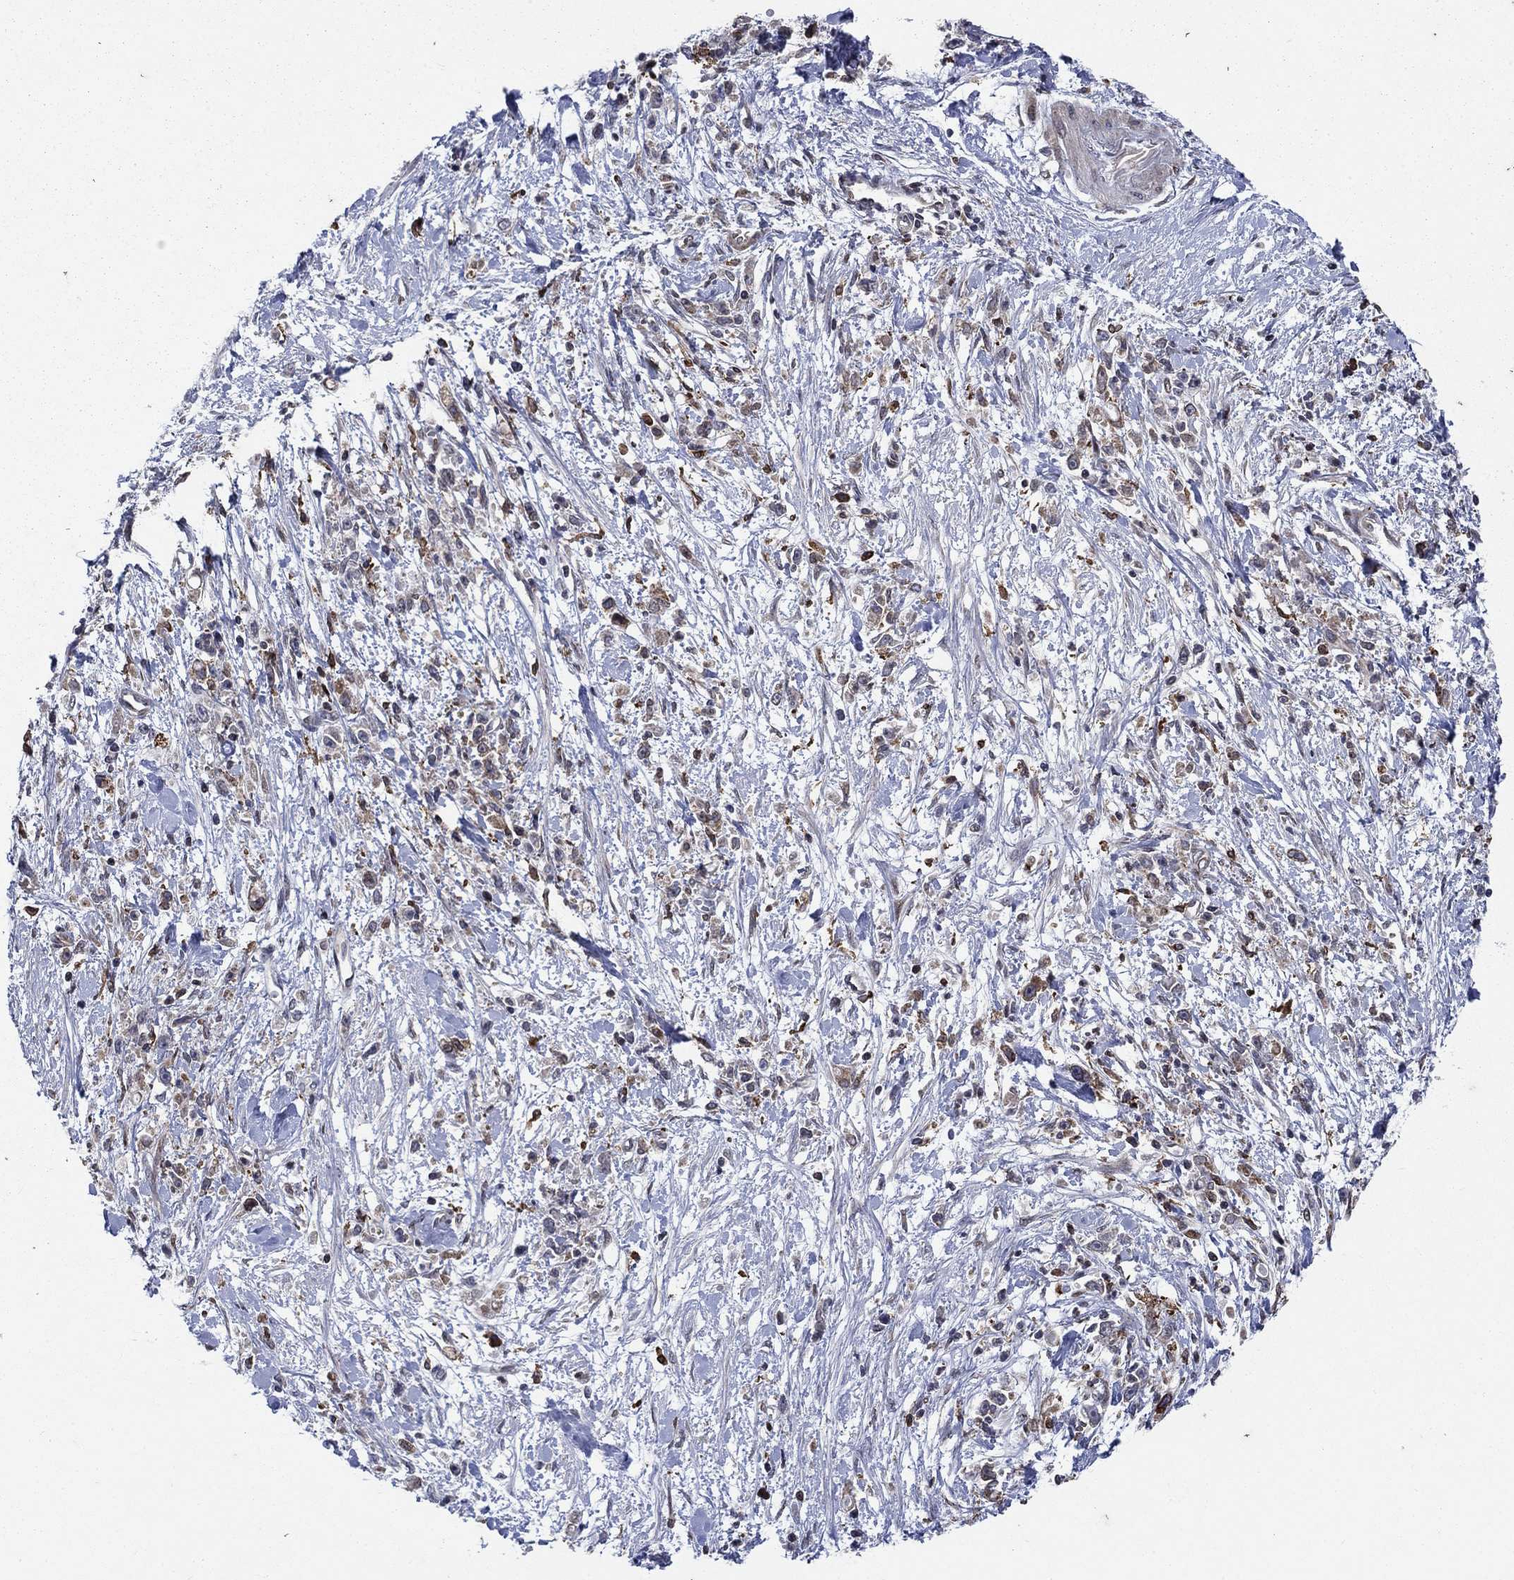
{"staining": {"intensity": "moderate", "quantity": "<25%", "location": "cytoplasmic/membranous"}, "tissue": "stomach cancer", "cell_type": "Tumor cells", "image_type": "cancer", "snomed": [{"axis": "morphology", "description": "Adenocarcinoma, NOS"}, {"axis": "topography", "description": "Stomach"}], "caption": "Protein analysis of stomach cancer (adenocarcinoma) tissue shows moderate cytoplasmic/membranous positivity in approximately <25% of tumor cells.", "gene": "DHRS7", "patient": {"sex": "female", "age": 59}}